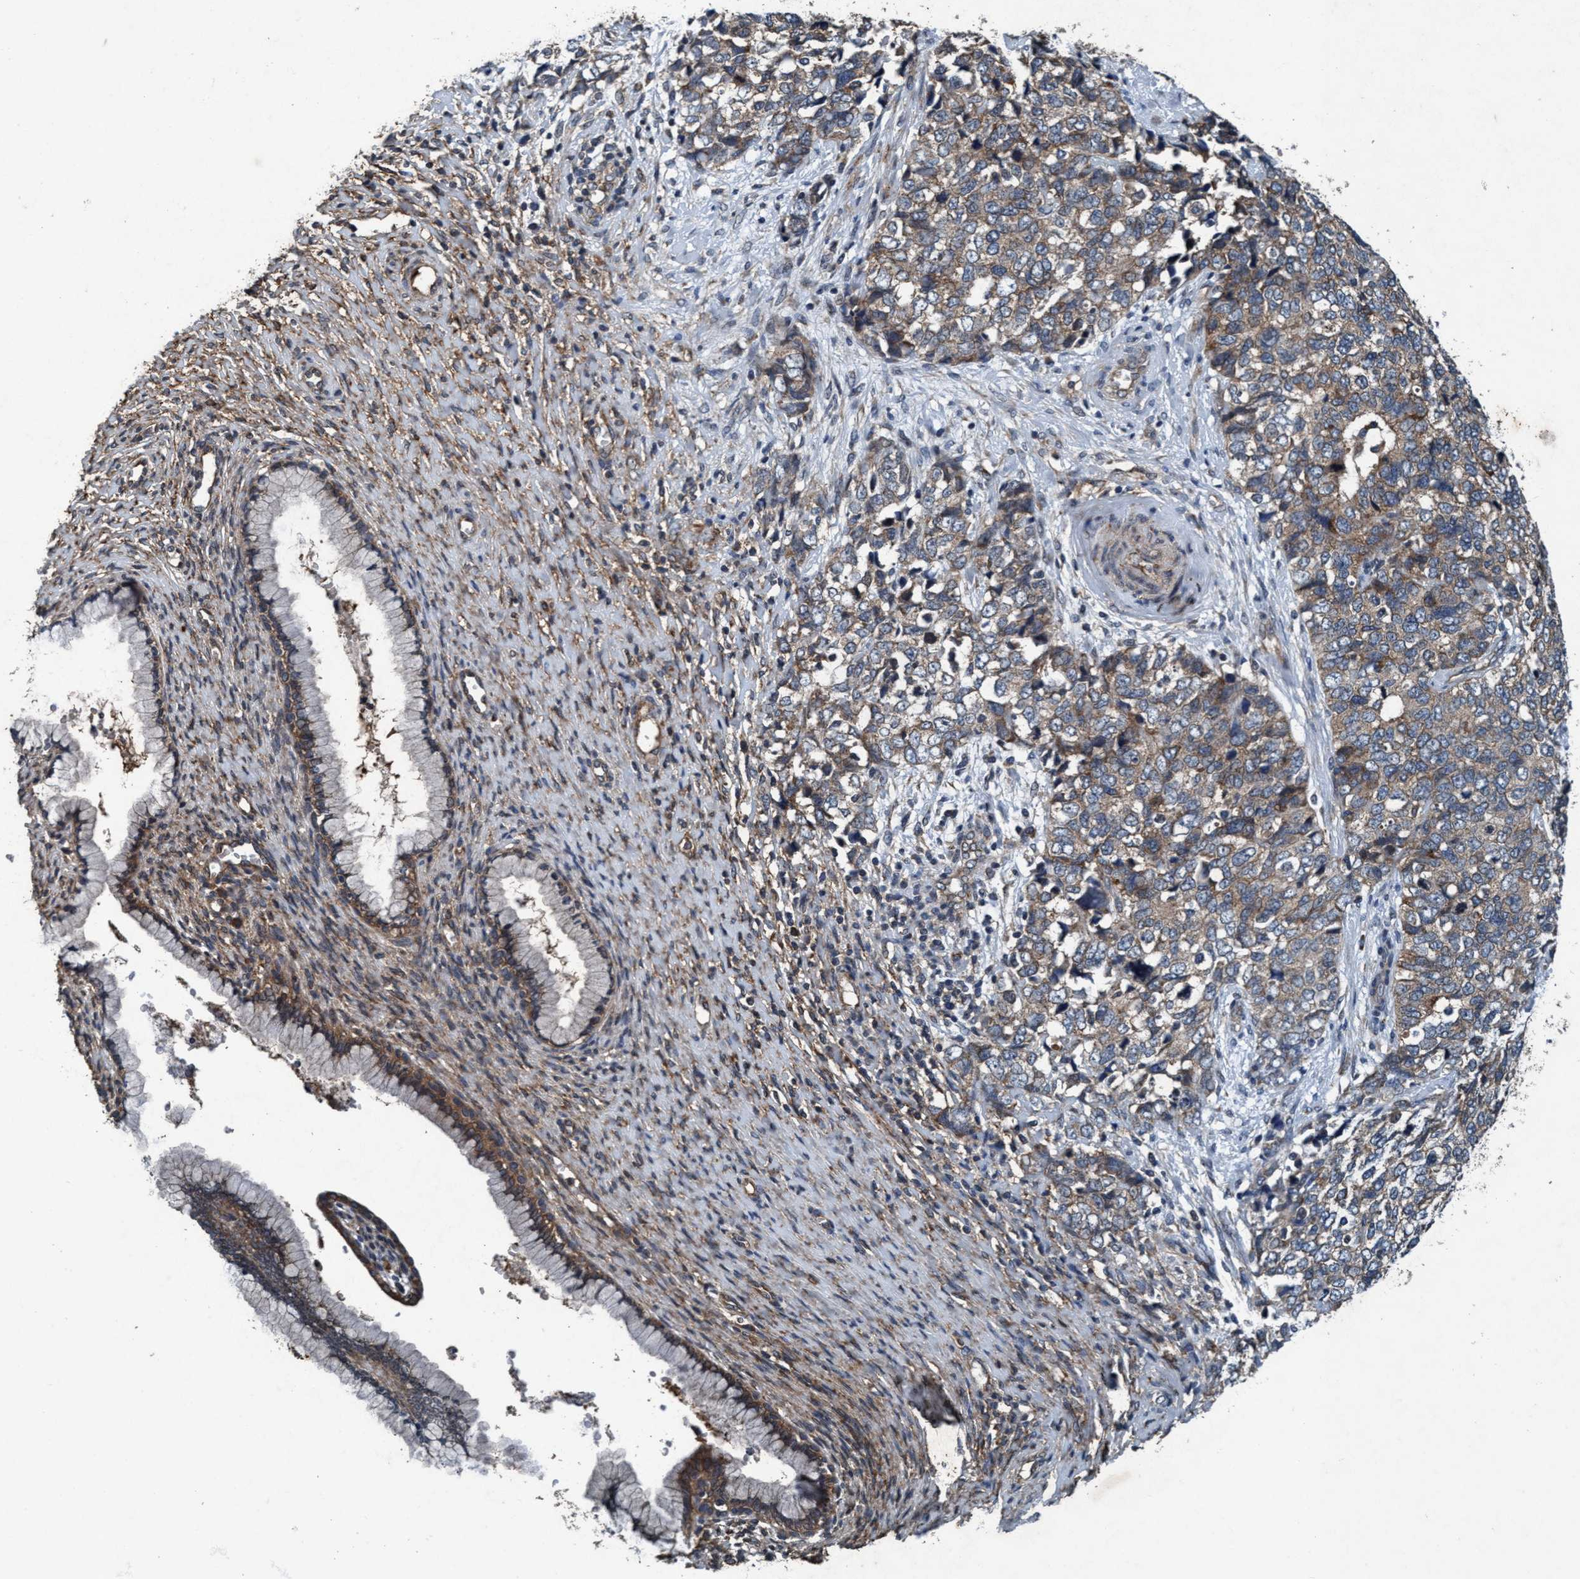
{"staining": {"intensity": "moderate", "quantity": ">75%", "location": "cytoplasmic/membranous"}, "tissue": "cervical cancer", "cell_type": "Tumor cells", "image_type": "cancer", "snomed": [{"axis": "morphology", "description": "Squamous cell carcinoma, NOS"}, {"axis": "topography", "description": "Cervix"}], "caption": "Human cervical cancer (squamous cell carcinoma) stained with a protein marker reveals moderate staining in tumor cells.", "gene": "AKT1S1", "patient": {"sex": "female", "age": 63}}